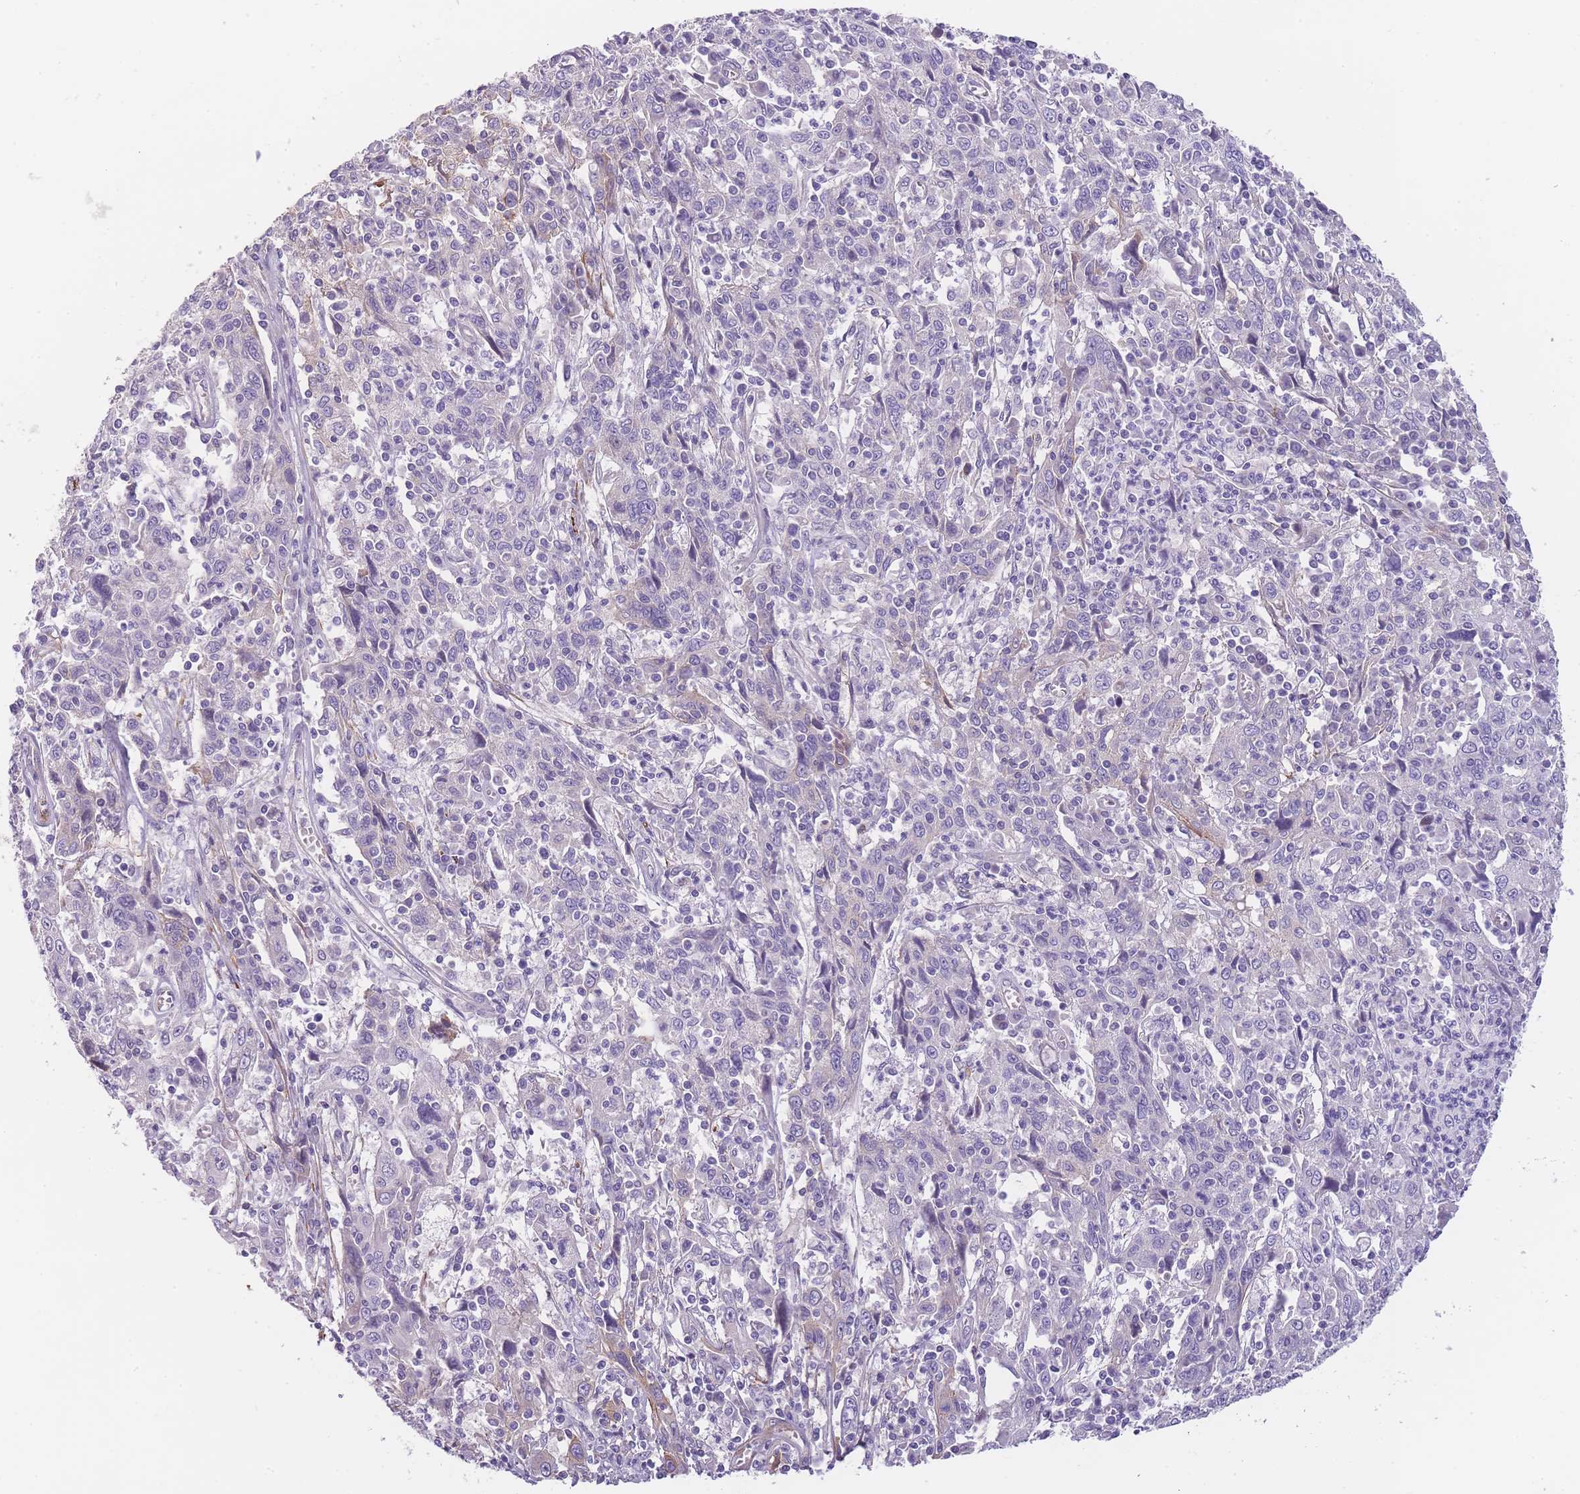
{"staining": {"intensity": "negative", "quantity": "none", "location": "none"}, "tissue": "cervical cancer", "cell_type": "Tumor cells", "image_type": "cancer", "snomed": [{"axis": "morphology", "description": "Squamous cell carcinoma, NOS"}, {"axis": "topography", "description": "Cervix"}], "caption": "A micrograph of human cervical squamous cell carcinoma is negative for staining in tumor cells.", "gene": "FAM124A", "patient": {"sex": "female", "age": 46}}